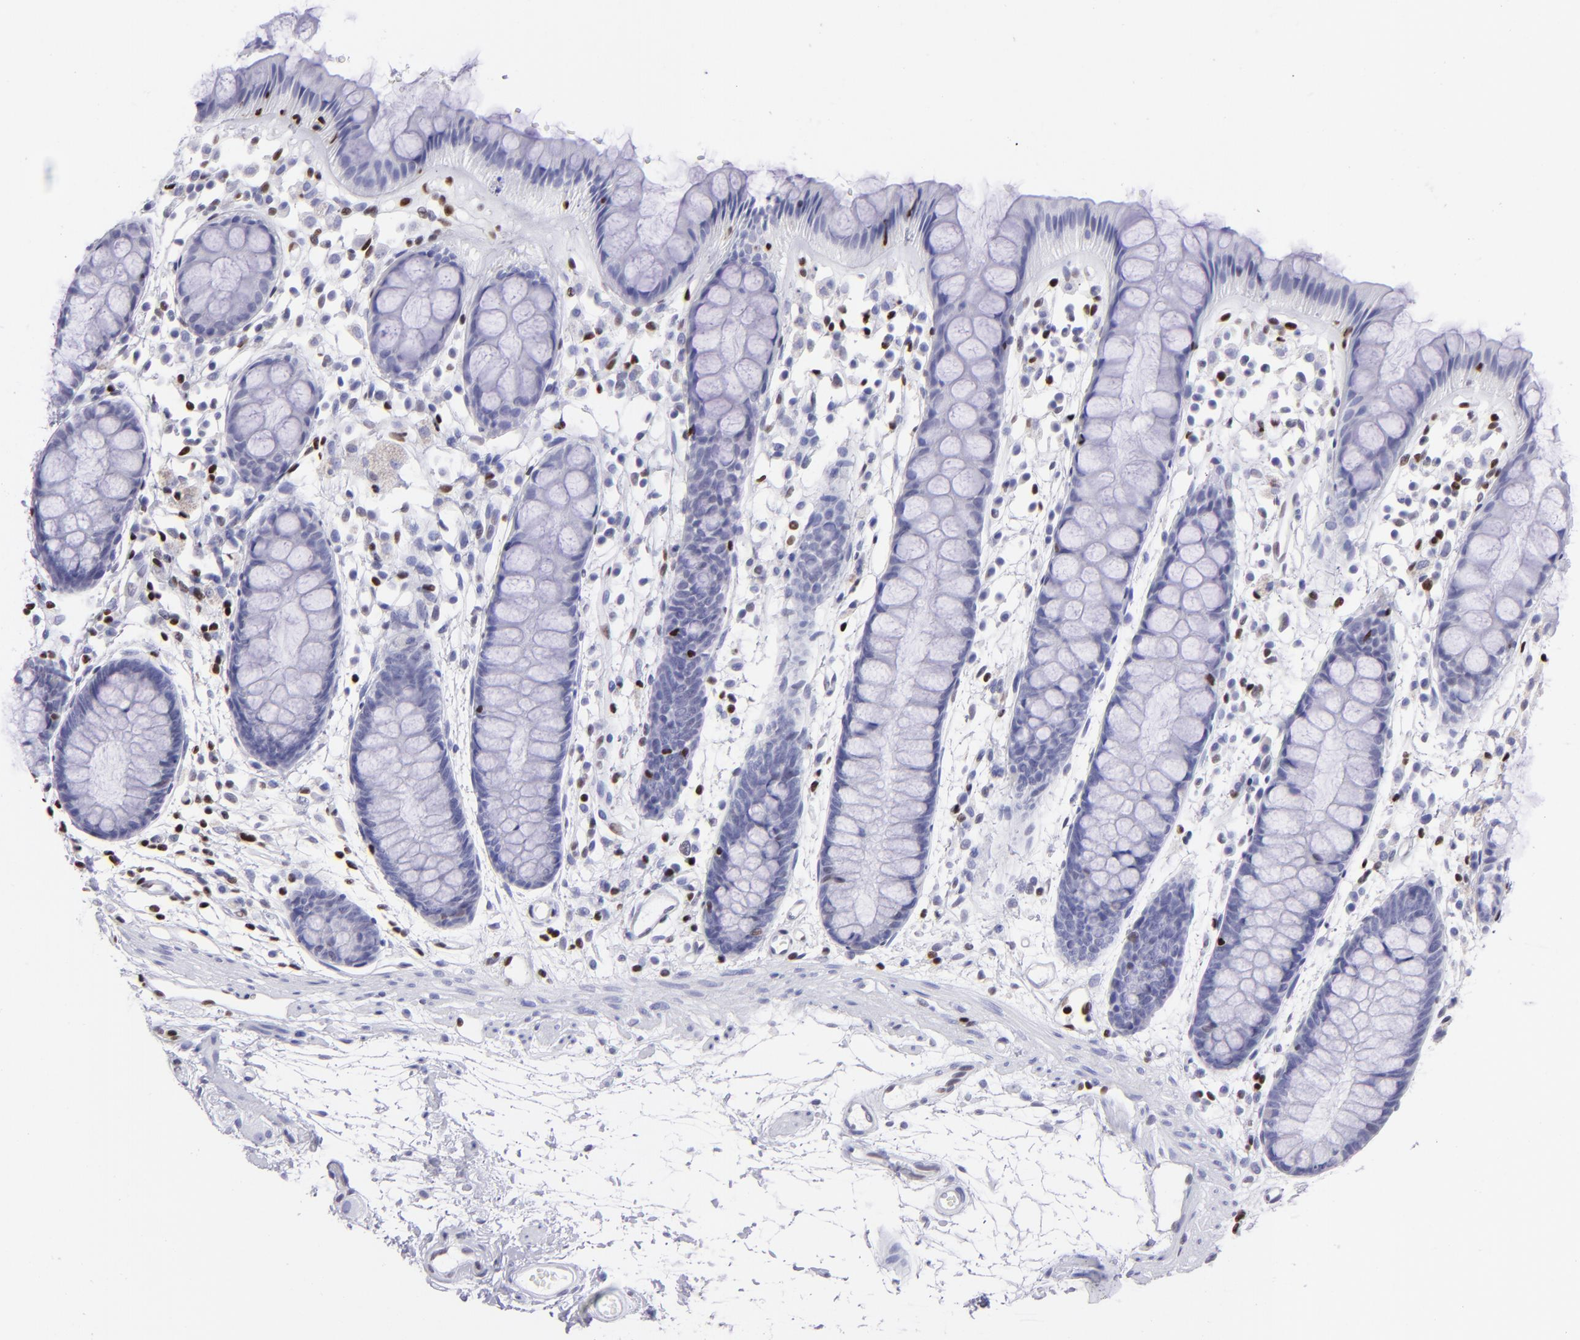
{"staining": {"intensity": "weak", "quantity": "<25%", "location": "nuclear"}, "tissue": "rectum", "cell_type": "Glandular cells", "image_type": "normal", "snomed": [{"axis": "morphology", "description": "Normal tissue, NOS"}, {"axis": "topography", "description": "Rectum"}], "caption": "A photomicrograph of rectum stained for a protein displays no brown staining in glandular cells.", "gene": "ETS1", "patient": {"sex": "female", "age": 66}}